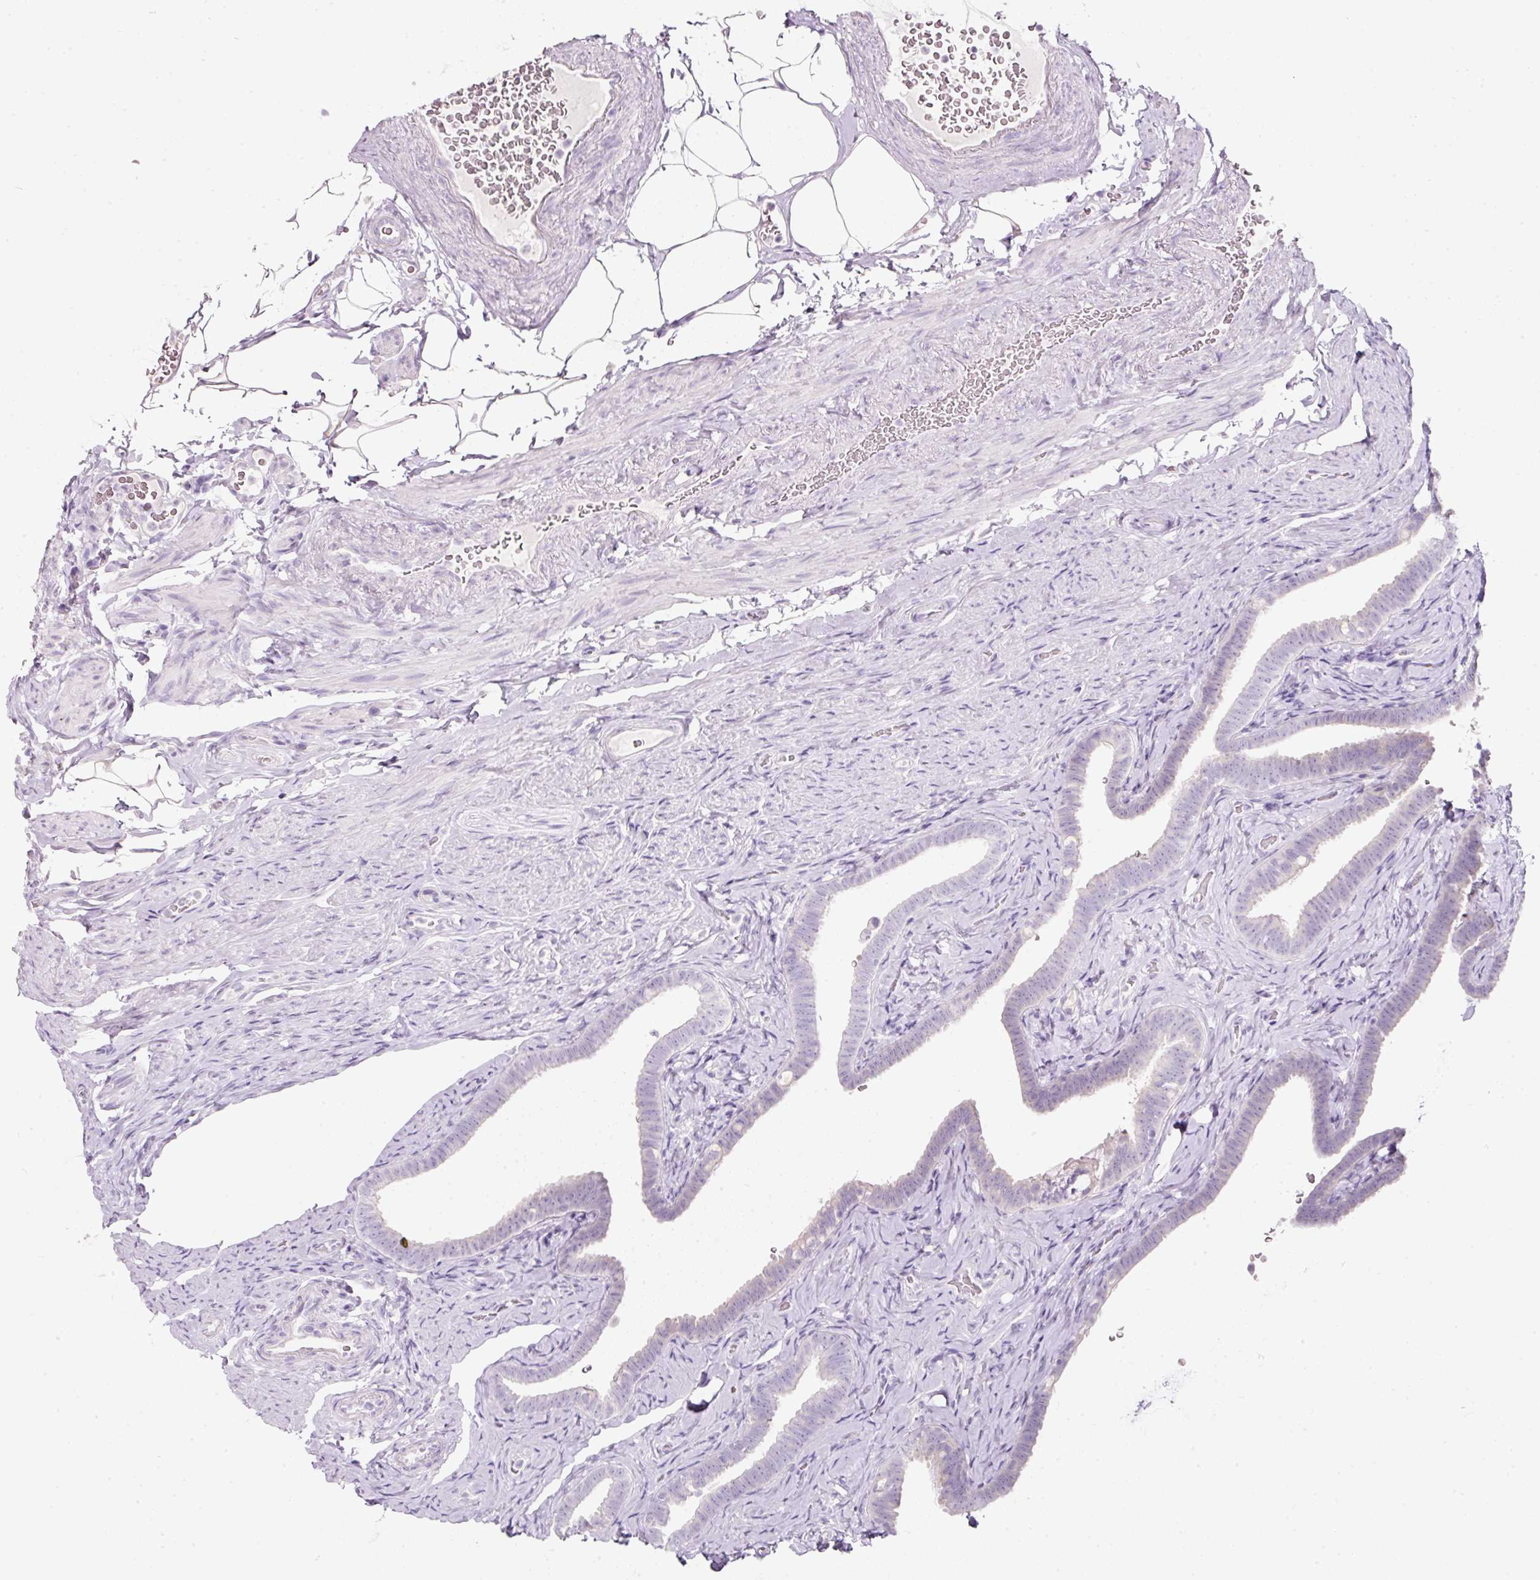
{"staining": {"intensity": "negative", "quantity": "none", "location": "none"}, "tissue": "fallopian tube", "cell_type": "Glandular cells", "image_type": "normal", "snomed": [{"axis": "morphology", "description": "Normal tissue, NOS"}, {"axis": "topography", "description": "Fallopian tube"}], "caption": "This is a image of IHC staining of unremarkable fallopian tube, which shows no positivity in glandular cells.", "gene": "SLC2A2", "patient": {"sex": "female", "age": 69}}